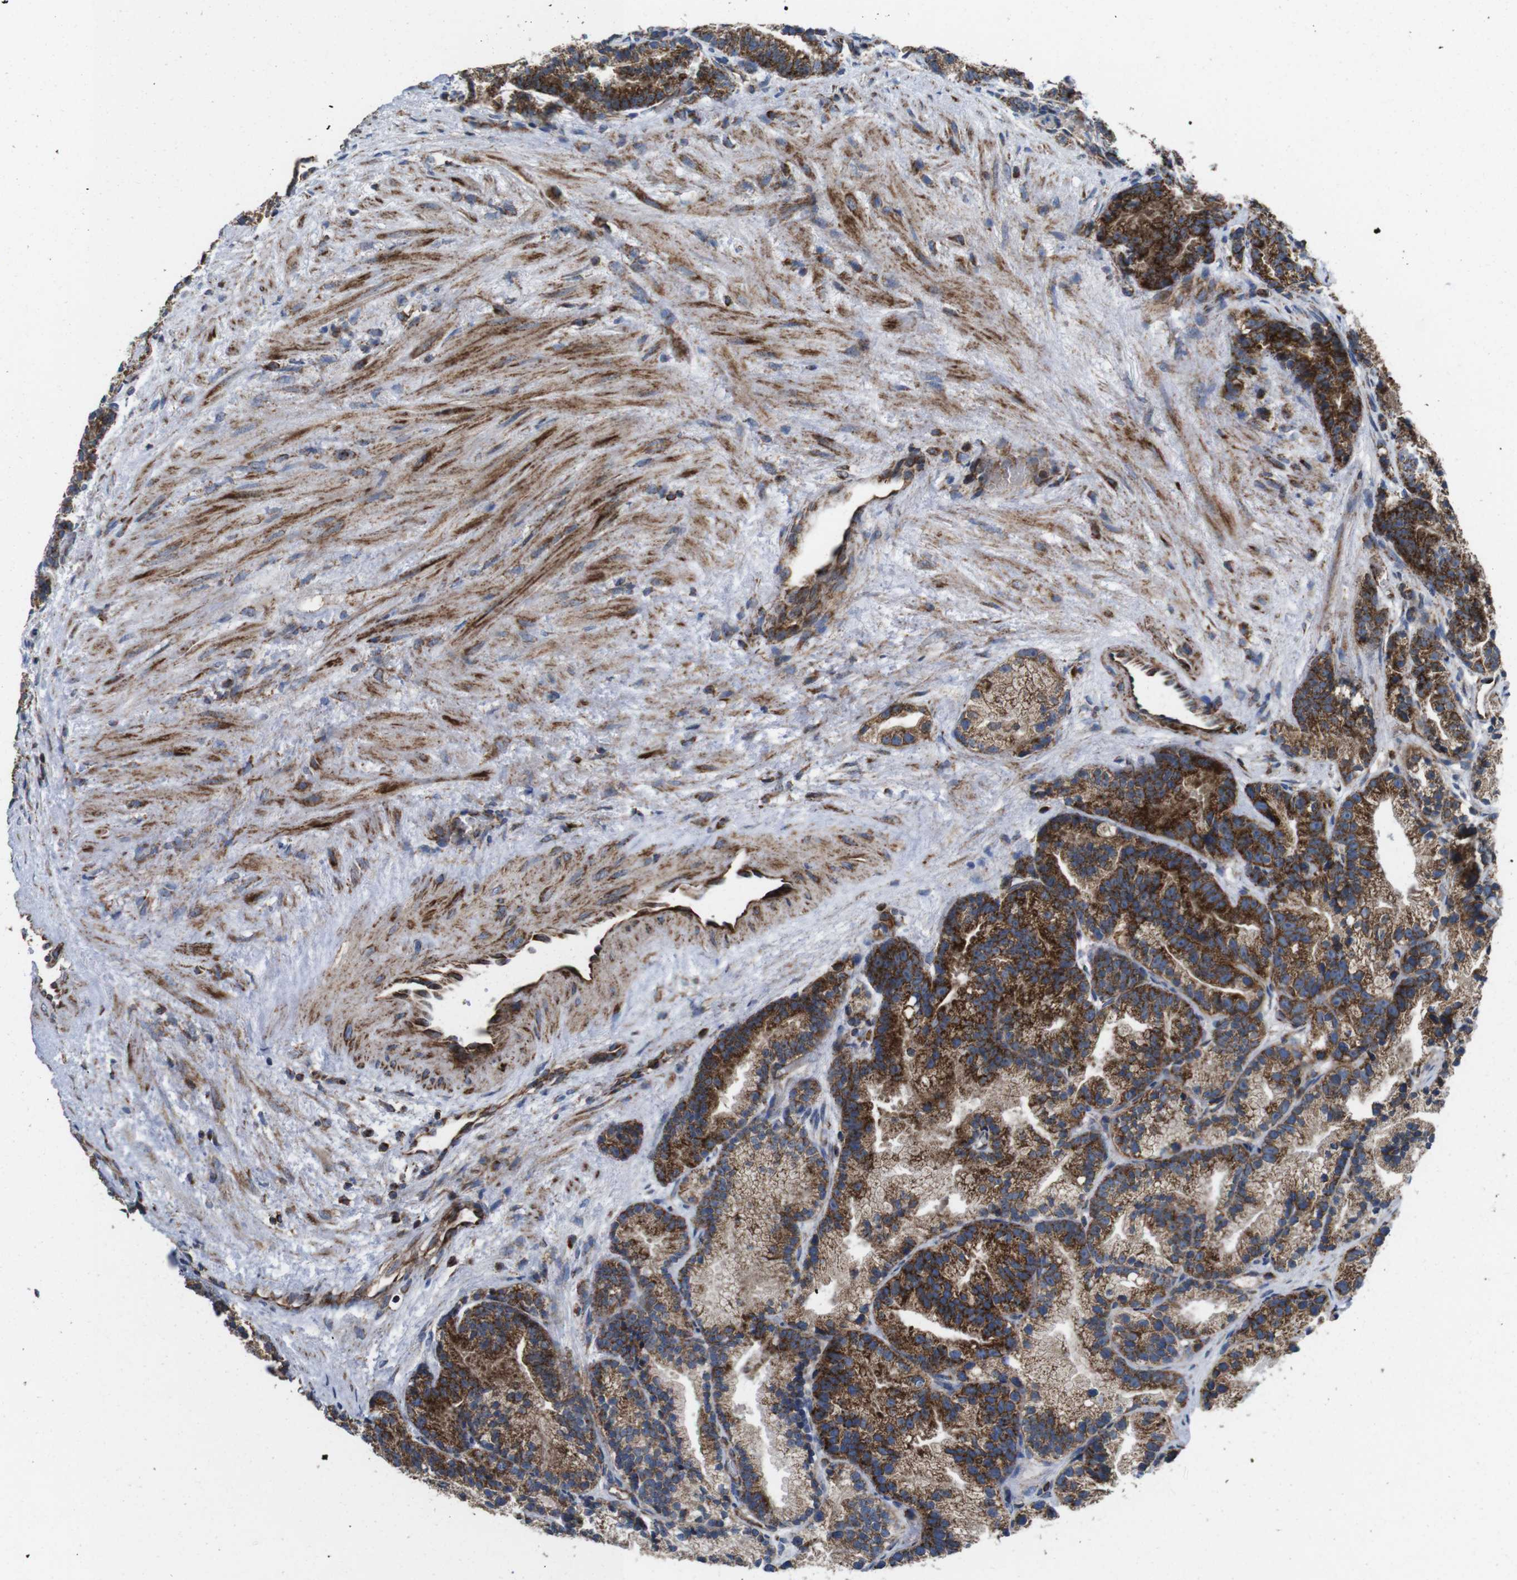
{"staining": {"intensity": "strong", "quantity": "25%-75%", "location": "cytoplasmic/membranous"}, "tissue": "prostate cancer", "cell_type": "Tumor cells", "image_type": "cancer", "snomed": [{"axis": "morphology", "description": "Adenocarcinoma, Low grade"}, {"axis": "topography", "description": "Prostate"}], "caption": "Human prostate cancer stained with a brown dye displays strong cytoplasmic/membranous positive positivity in about 25%-75% of tumor cells.", "gene": "HK1", "patient": {"sex": "male", "age": 89}}